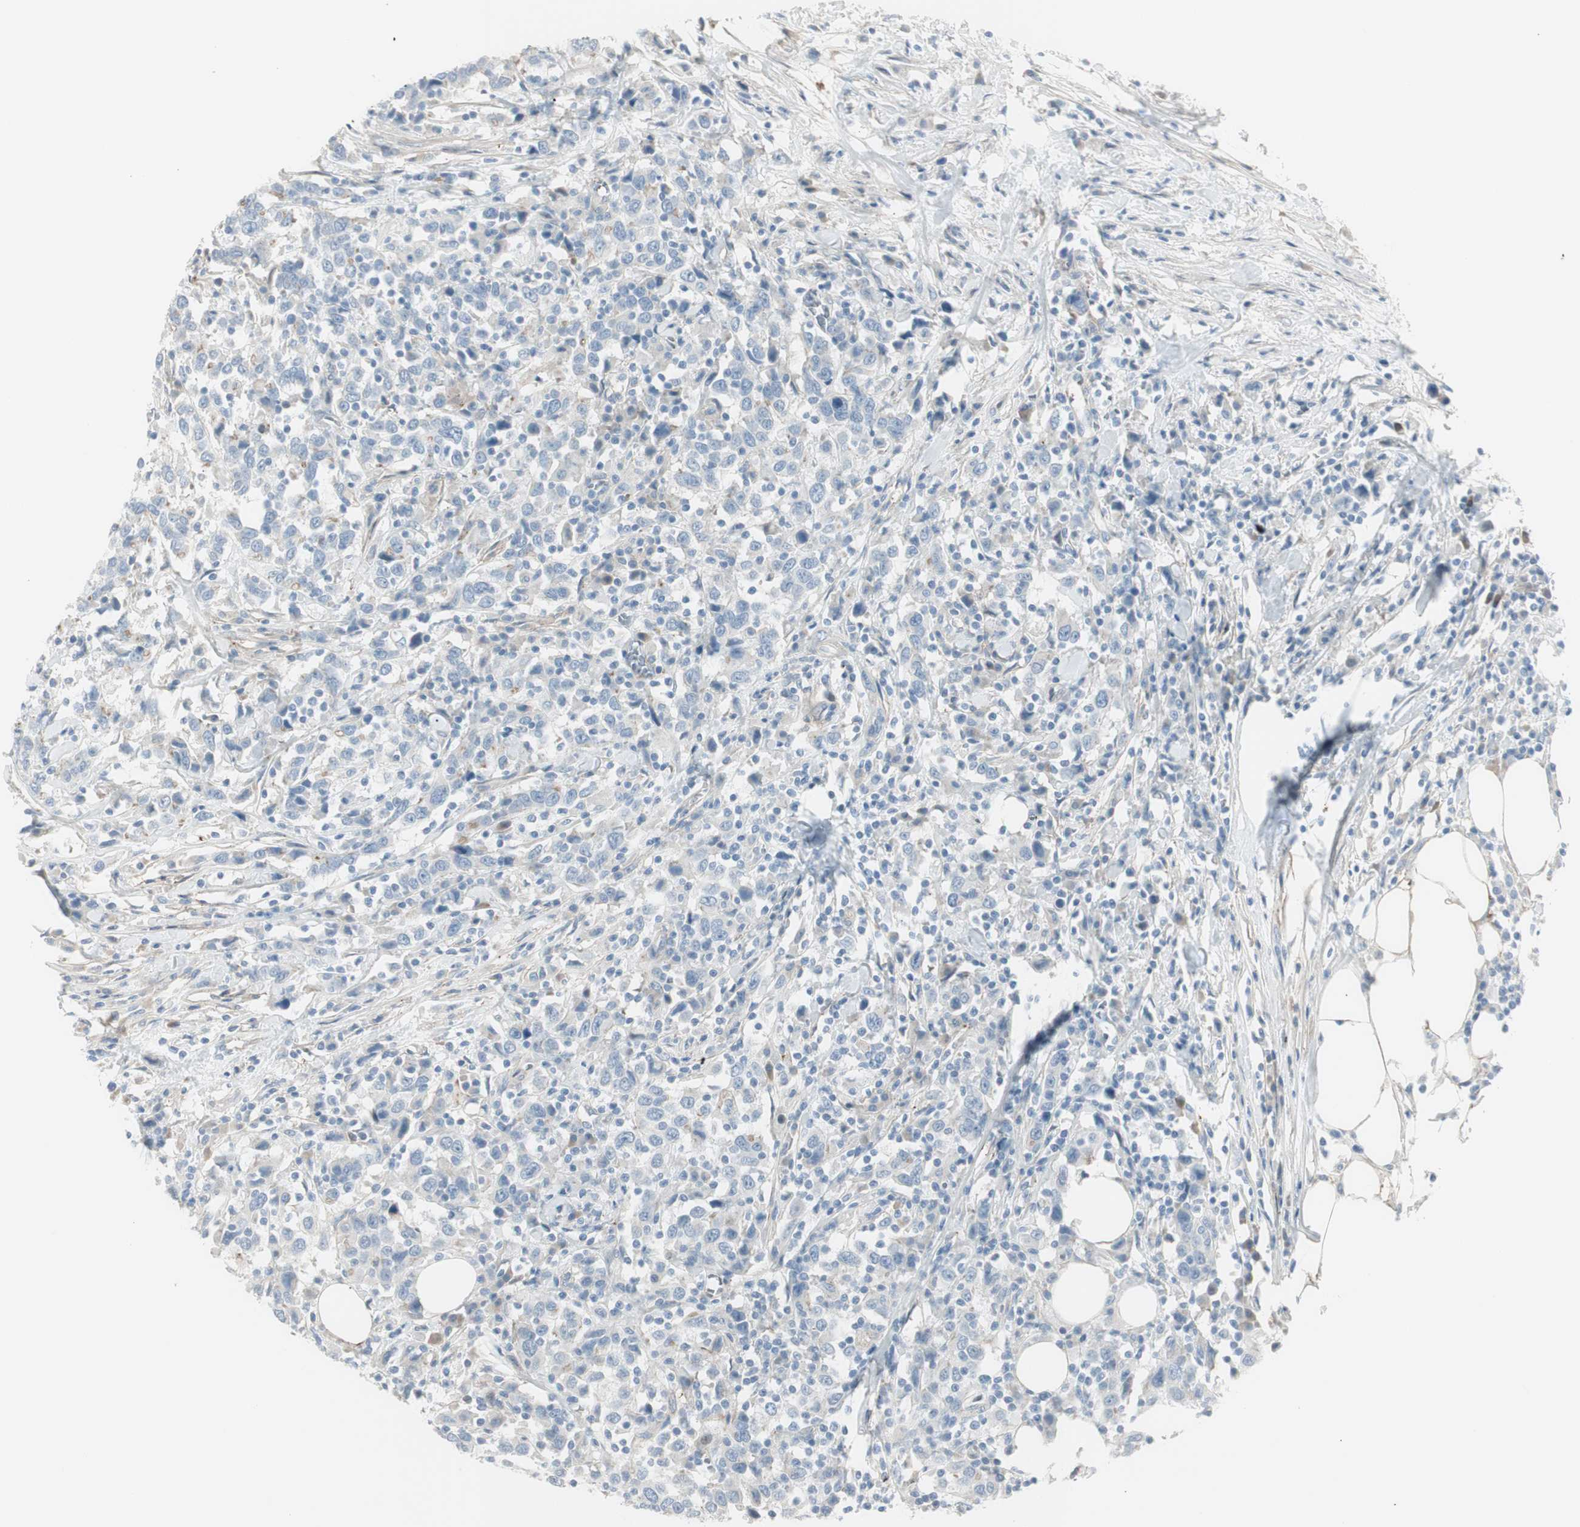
{"staining": {"intensity": "negative", "quantity": "none", "location": "none"}, "tissue": "urothelial cancer", "cell_type": "Tumor cells", "image_type": "cancer", "snomed": [{"axis": "morphology", "description": "Urothelial carcinoma, High grade"}, {"axis": "topography", "description": "Urinary bladder"}], "caption": "Image shows no significant protein staining in tumor cells of urothelial cancer. The staining was performed using DAB to visualize the protein expression in brown, while the nuclei were stained in blue with hematoxylin (Magnification: 20x).", "gene": "CACNA2D1", "patient": {"sex": "male", "age": 61}}